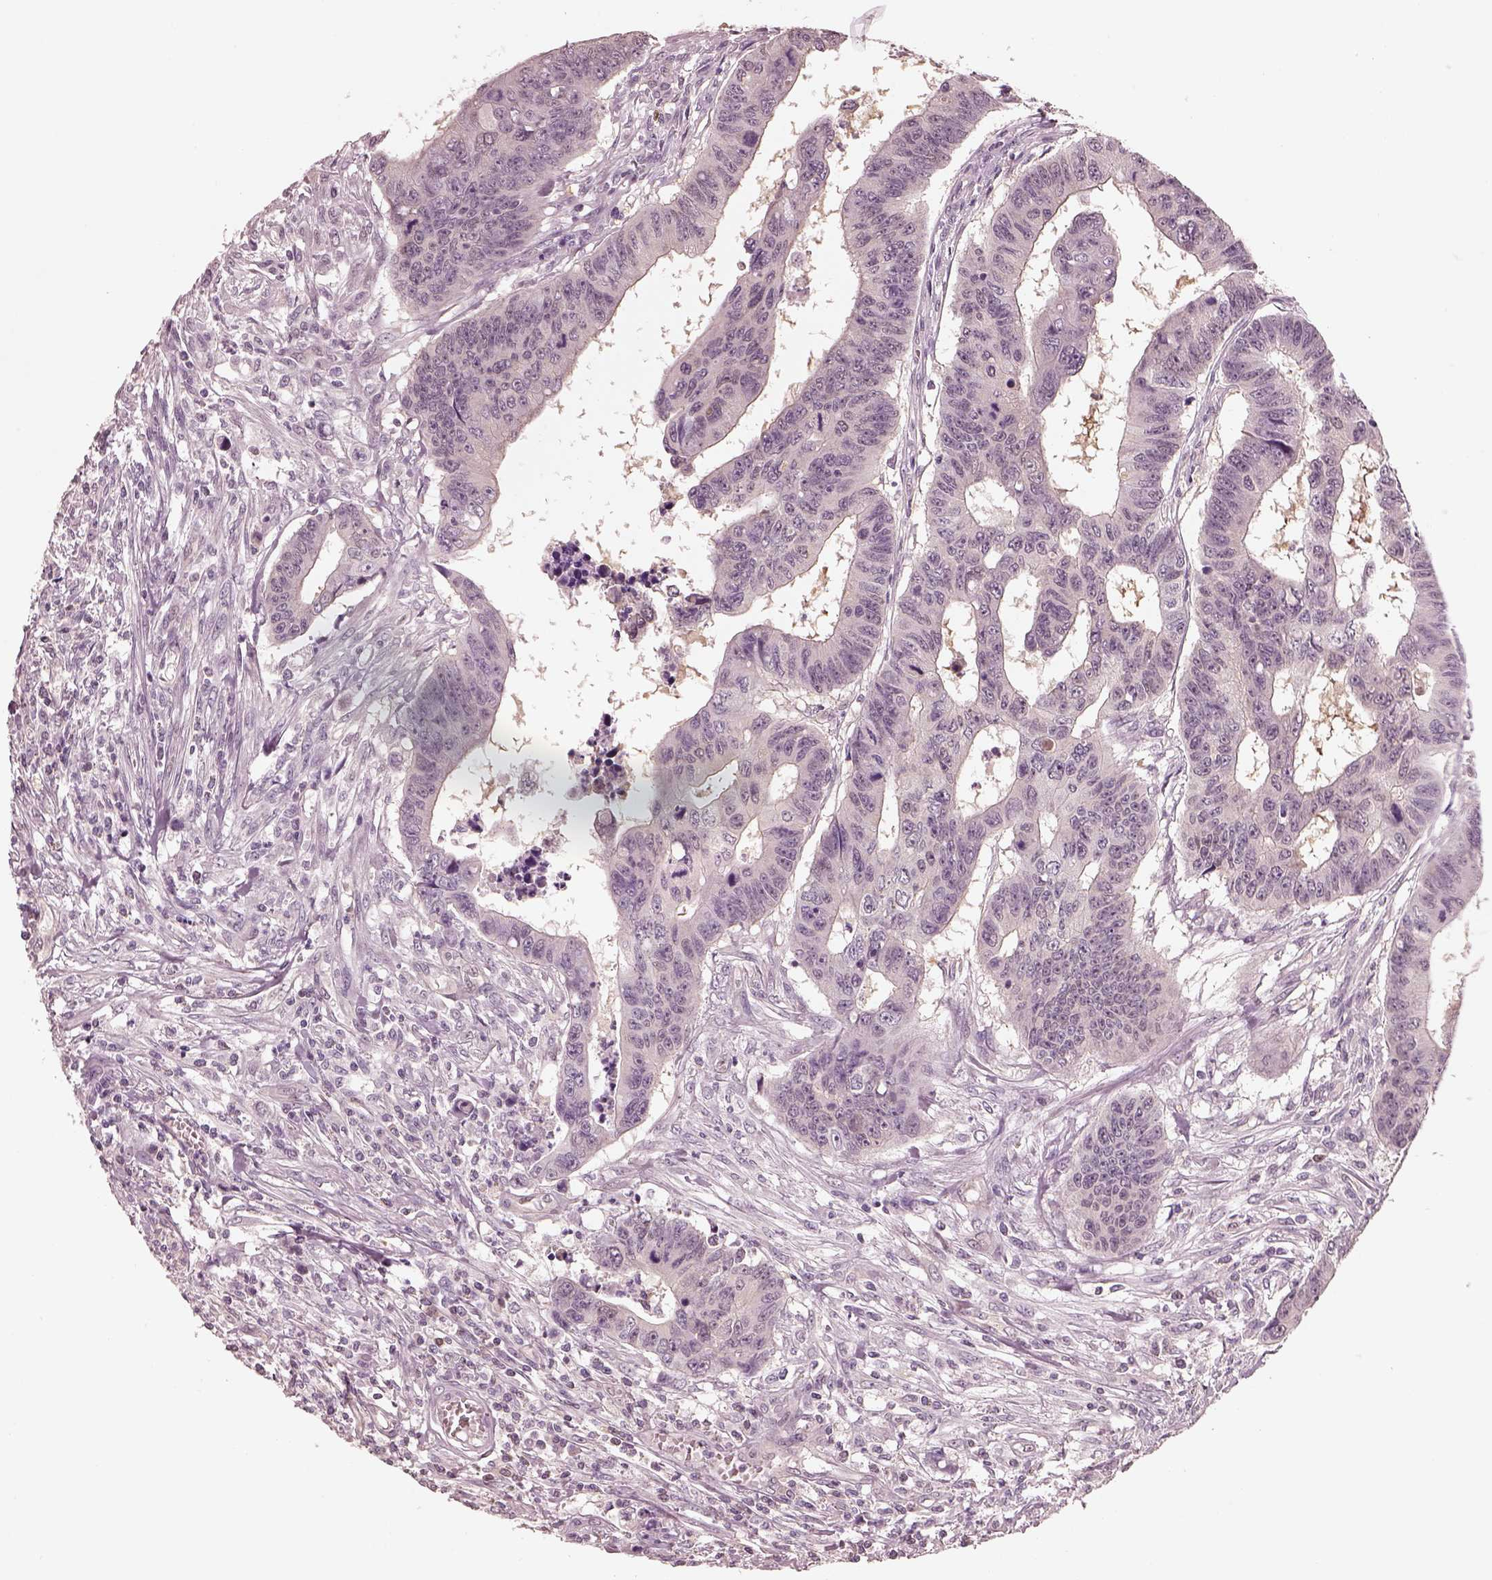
{"staining": {"intensity": "negative", "quantity": "none", "location": "none"}, "tissue": "colorectal cancer", "cell_type": "Tumor cells", "image_type": "cancer", "snomed": [{"axis": "morphology", "description": "Adenocarcinoma, NOS"}, {"axis": "topography", "description": "Rectum"}], "caption": "This is an immunohistochemistry histopathology image of adenocarcinoma (colorectal). There is no positivity in tumor cells.", "gene": "EGR4", "patient": {"sex": "female", "age": 85}}